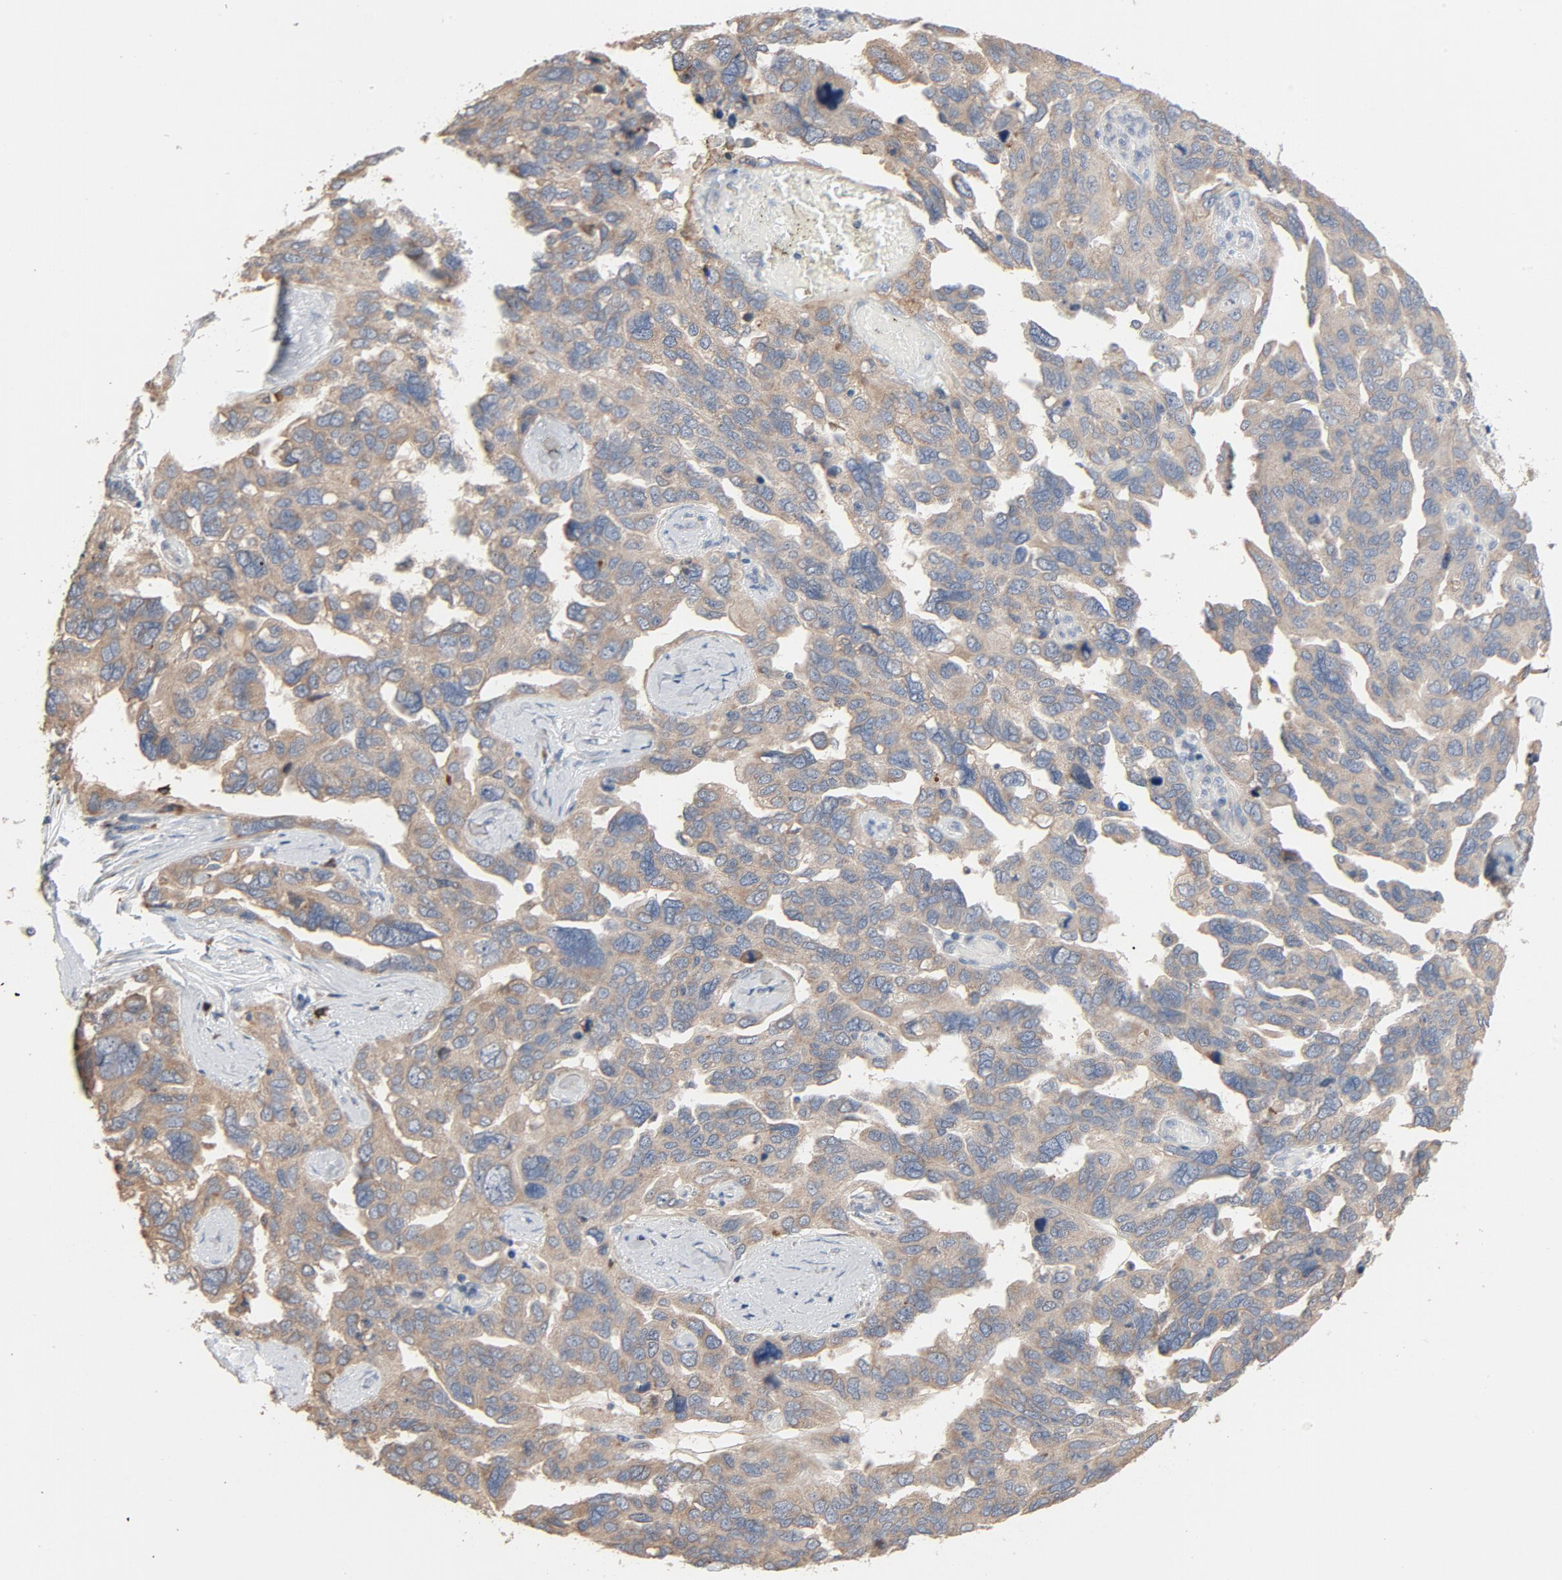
{"staining": {"intensity": "weak", "quantity": ">75%", "location": "cytoplasmic/membranous"}, "tissue": "ovarian cancer", "cell_type": "Tumor cells", "image_type": "cancer", "snomed": [{"axis": "morphology", "description": "Cystadenocarcinoma, serous, NOS"}, {"axis": "topography", "description": "Ovary"}], "caption": "DAB immunohistochemical staining of human ovarian cancer (serous cystadenocarcinoma) exhibits weak cytoplasmic/membranous protein positivity in about >75% of tumor cells.", "gene": "TLR4", "patient": {"sex": "female", "age": 64}}